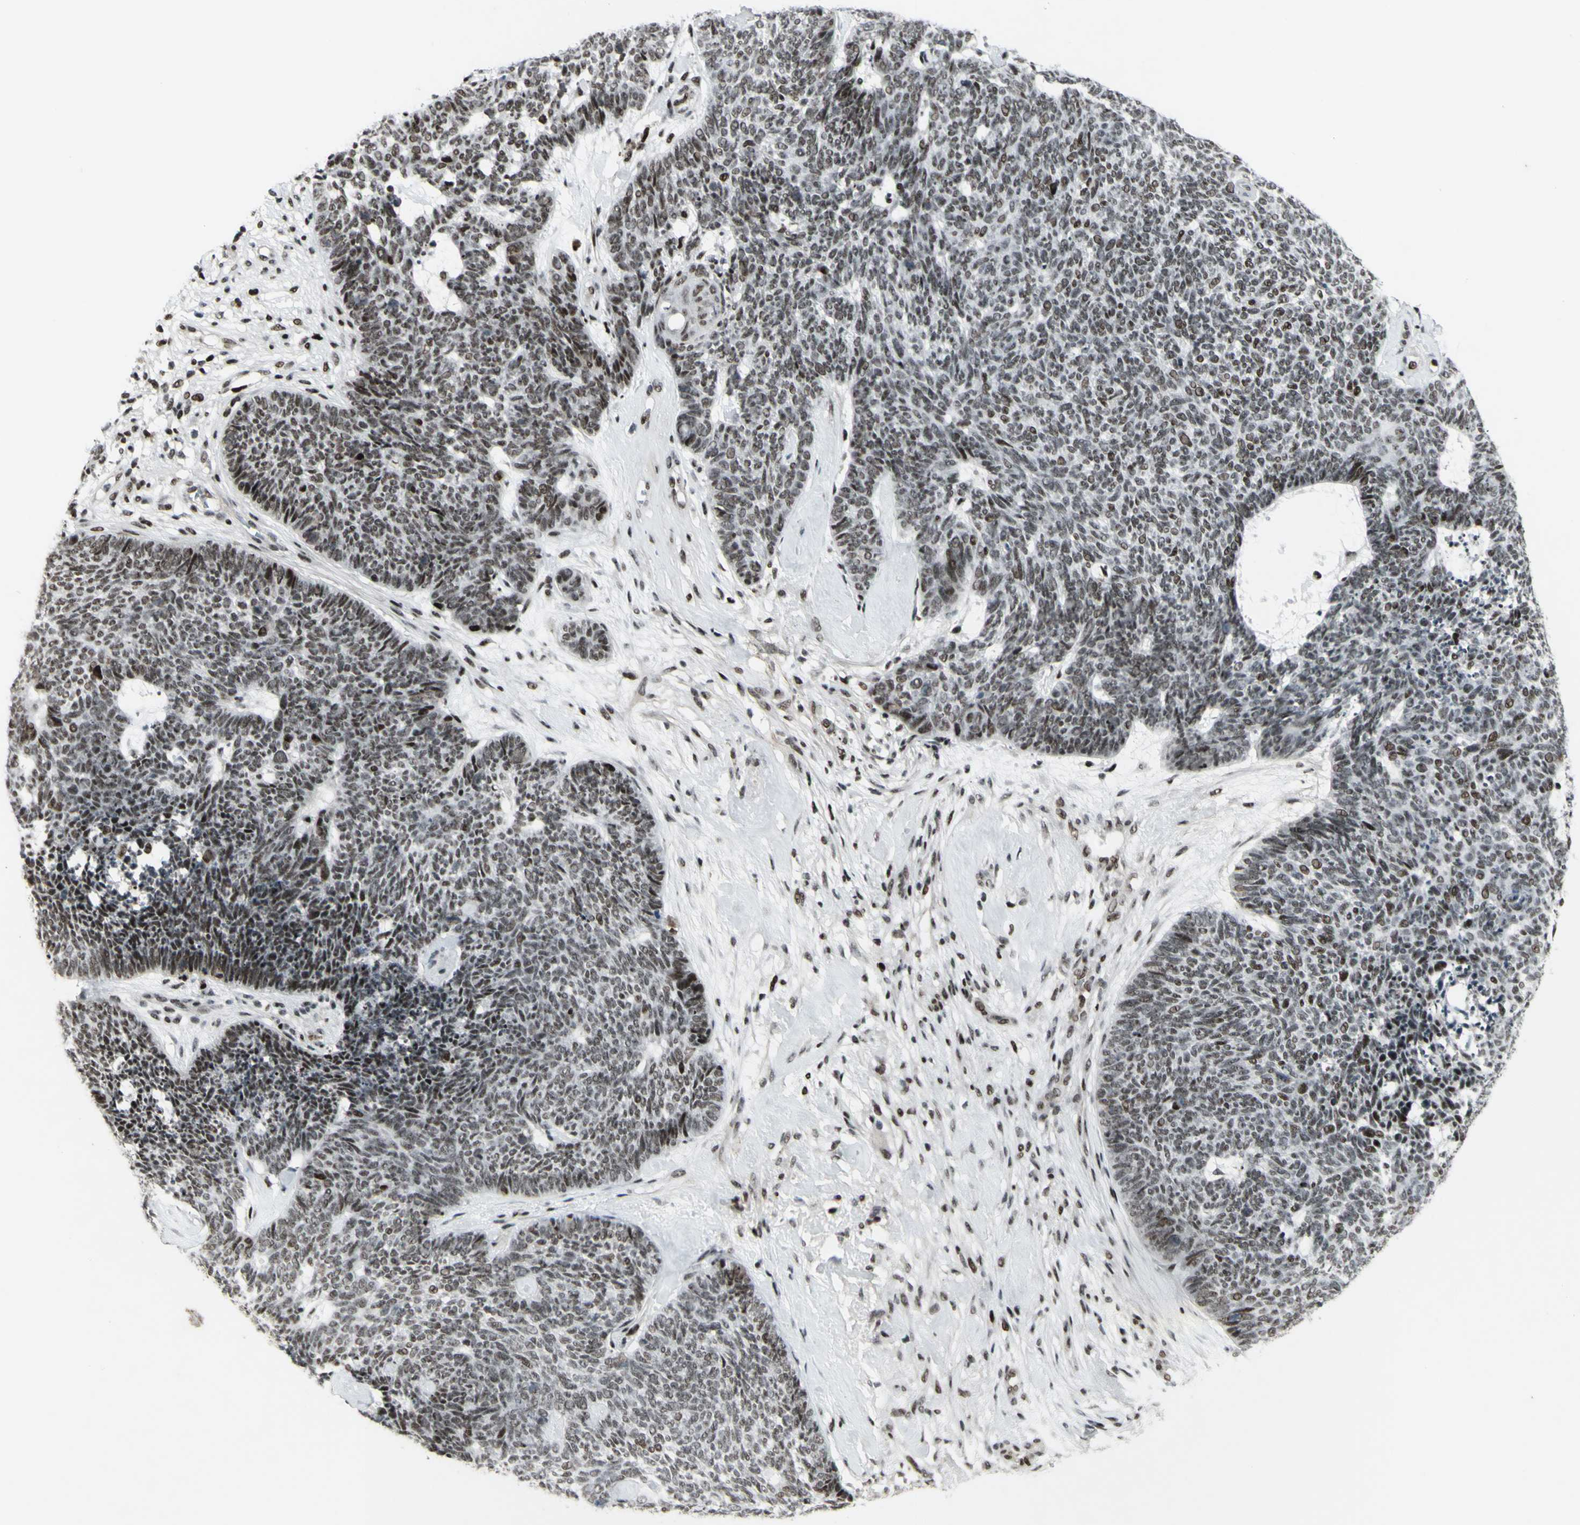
{"staining": {"intensity": "weak", "quantity": "<25%", "location": "nuclear"}, "tissue": "skin cancer", "cell_type": "Tumor cells", "image_type": "cancer", "snomed": [{"axis": "morphology", "description": "Basal cell carcinoma"}, {"axis": "topography", "description": "Skin"}], "caption": "The histopathology image exhibits no significant staining in tumor cells of basal cell carcinoma (skin). (DAB (3,3'-diaminobenzidine) immunohistochemistry, high magnification).", "gene": "SUPT6H", "patient": {"sex": "female", "age": 84}}